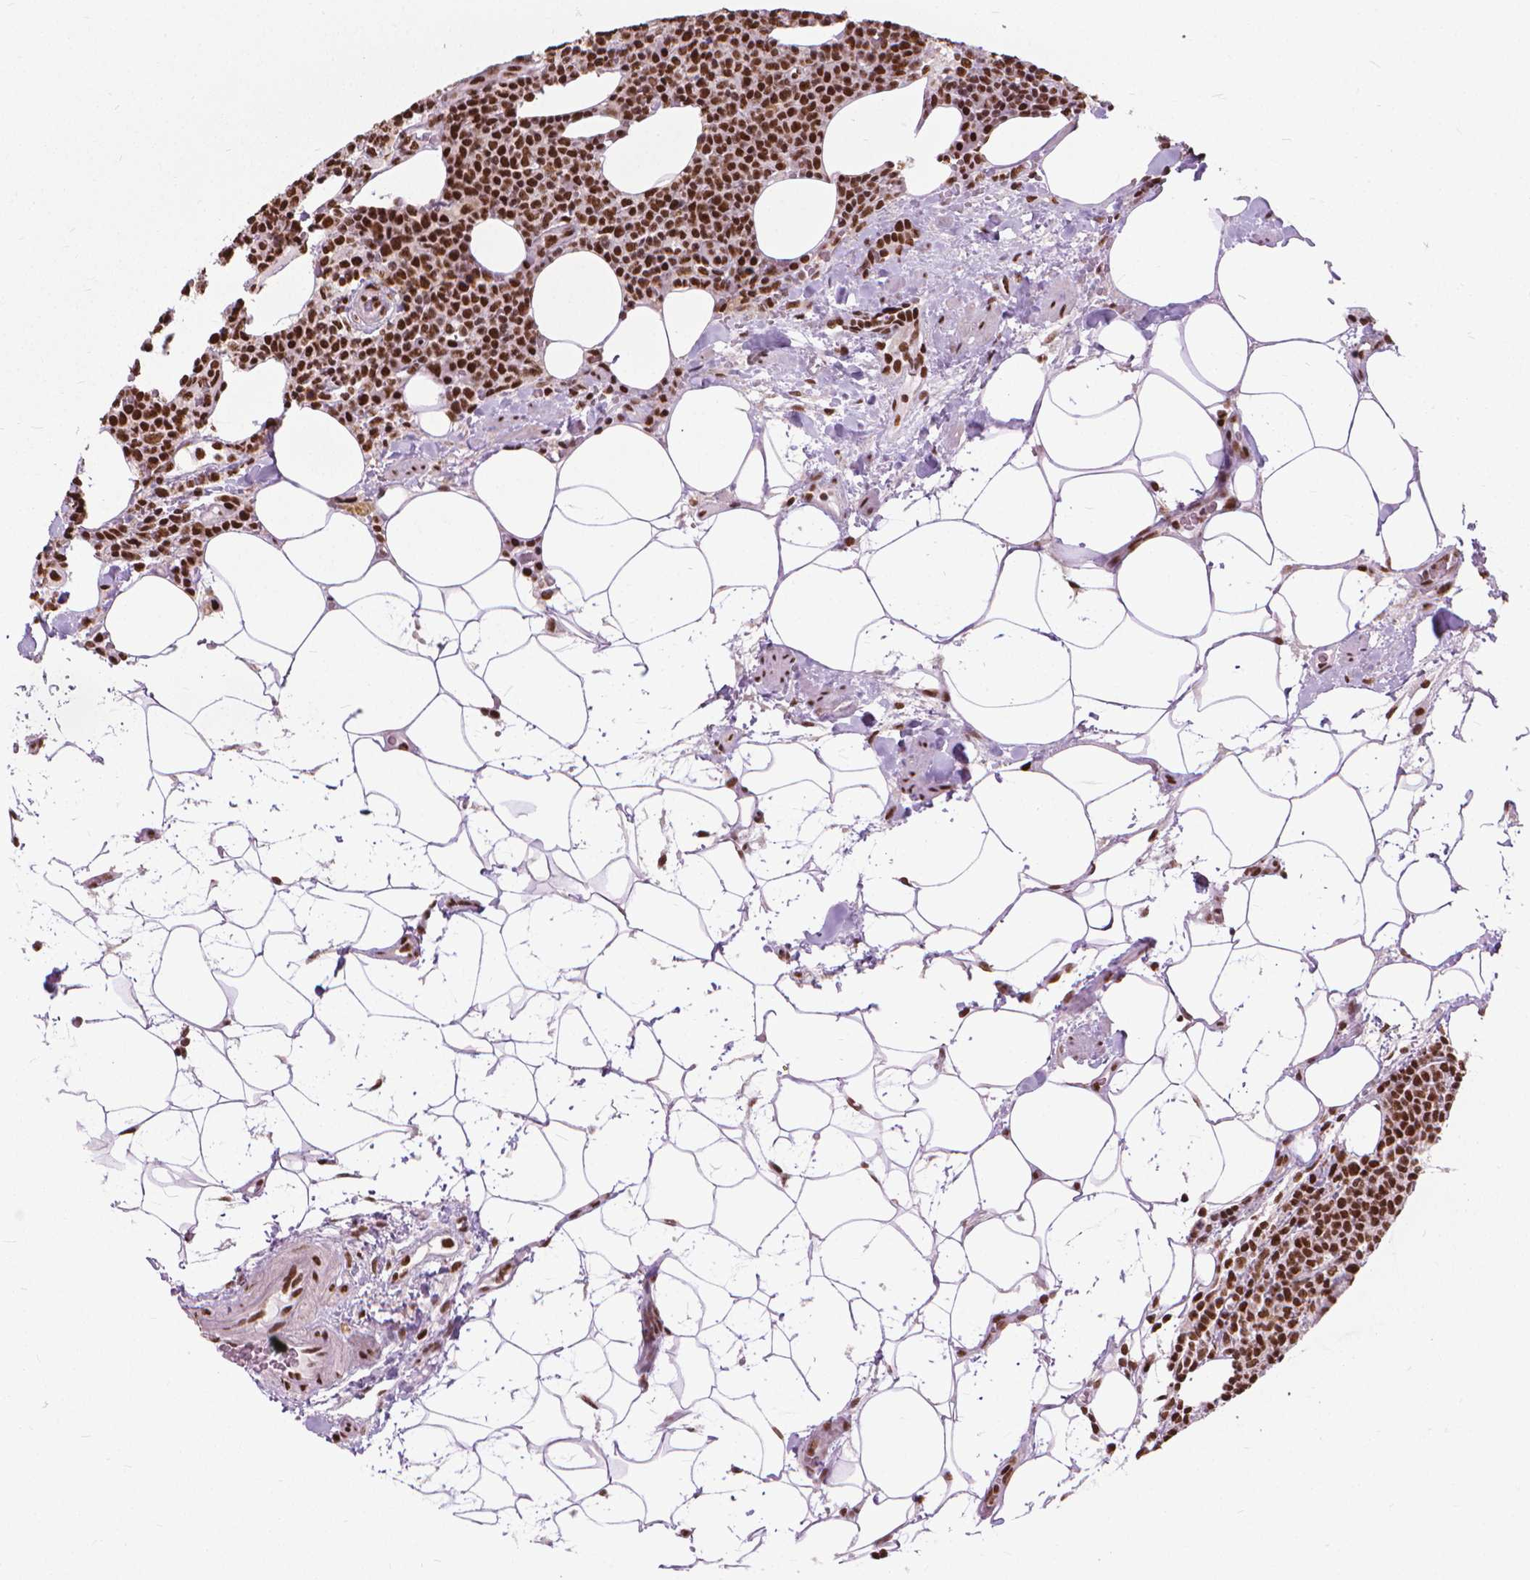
{"staining": {"intensity": "strong", "quantity": ">75%", "location": "nuclear"}, "tissue": "lymphoma", "cell_type": "Tumor cells", "image_type": "cancer", "snomed": [{"axis": "morphology", "description": "Malignant lymphoma, non-Hodgkin's type, High grade"}, {"axis": "topography", "description": "Lymph node"}], "caption": "A brown stain highlights strong nuclear expression of a protein in human lymphoma tumor cells.", "gene": "AKAP8", "patient": {"sex": "male", "age": 61}}